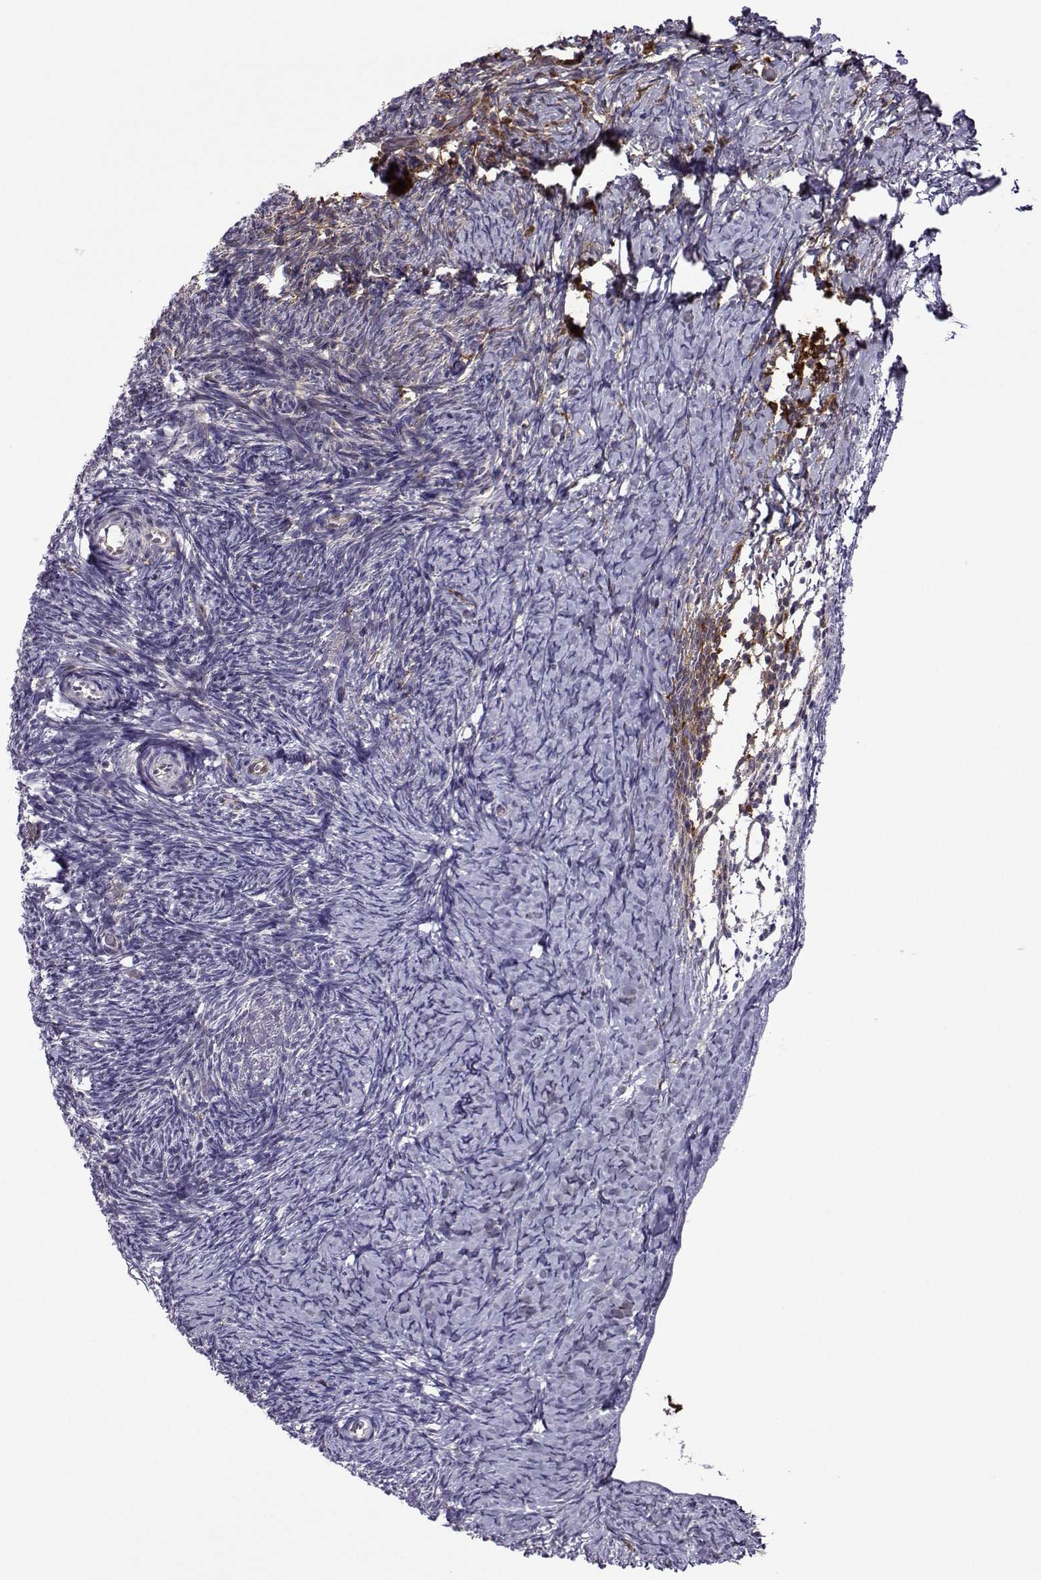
{"staining": {"intensity": "moderate", "quantity": "<25%", "location": "cytoplasmic/membranous"}, "tissue": "ovary", "cell_type": "Follicle cells", "image_type": "normal", "snomed": [{"axis": "morphology", "description": "Normal tissue, NOS"}, {"axis": "topography", "description": "Ovary"}], "caption": "Immunohistochemistry photomicrograph of normal ovary: ovary stained using immunohistochemistry (IHC) reveals low levels of moderate protein expression localized specifically in the cytoplasmic/membranous of follicle cells, appearing as a cytoplasmic/membranous brown color.", "gene": "DDX20", "patient": {"sex": "female", "age": 39}}